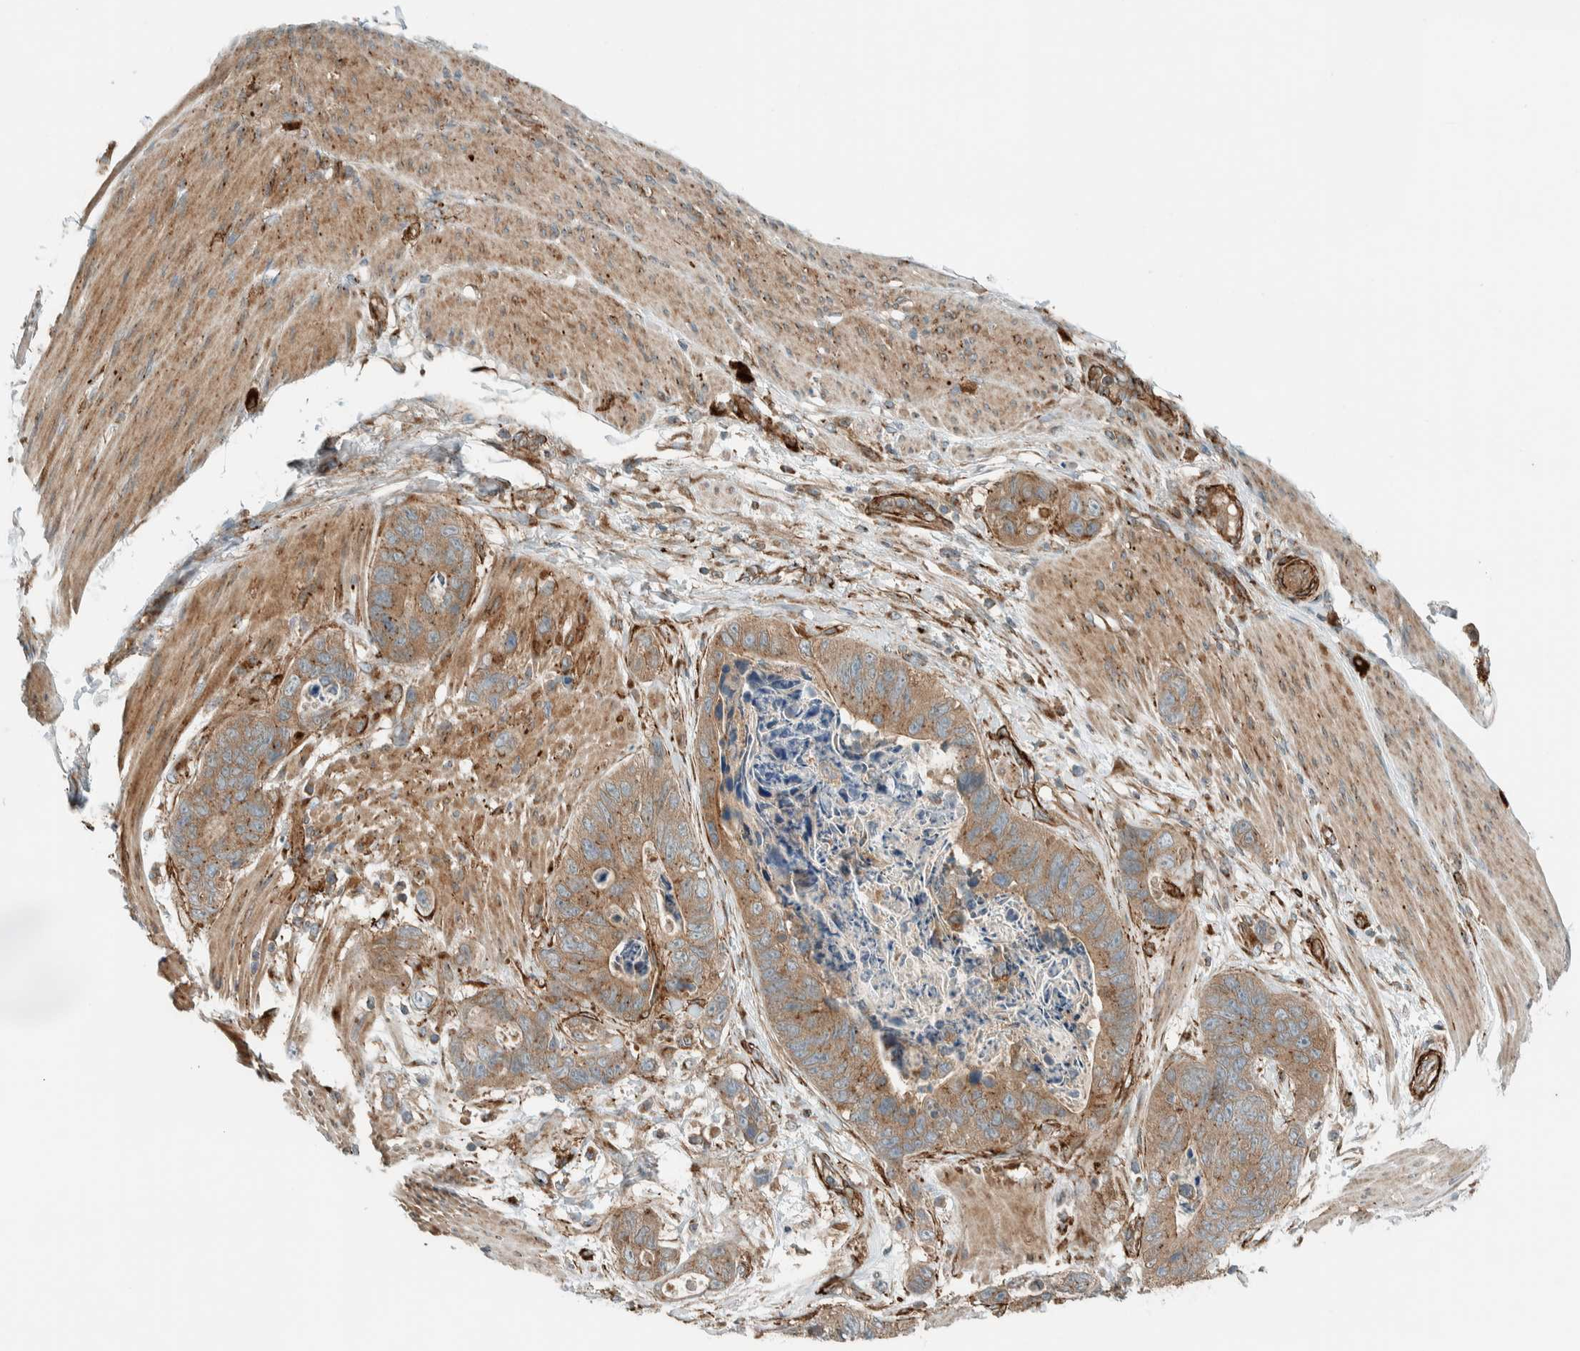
{"staining": {"intensity": "moderate", "quantity": ">75%", "location": "cytoplasmic/membranous"}, "tissue": "stomach cancer", "cell_type": "Tumor cells", "image_type": "cancer", "snomed": [{"axis": "morphology", "description": "Normal tissue, NOS"}, {"axis": "morphology", "description": "Adenocarcinoma, NOS"}, {"axis": "topography", "description": "Stomach"}], "caption": "Approximately >75% of tumor cells in human adenocarcinoma (stomach) show moderate cytoplasmic/membranous protein positivity as visualized by brown immunohistochemical staining.", "gene": "EXOC7", "patient": {"sex": "female", "age": 89}}